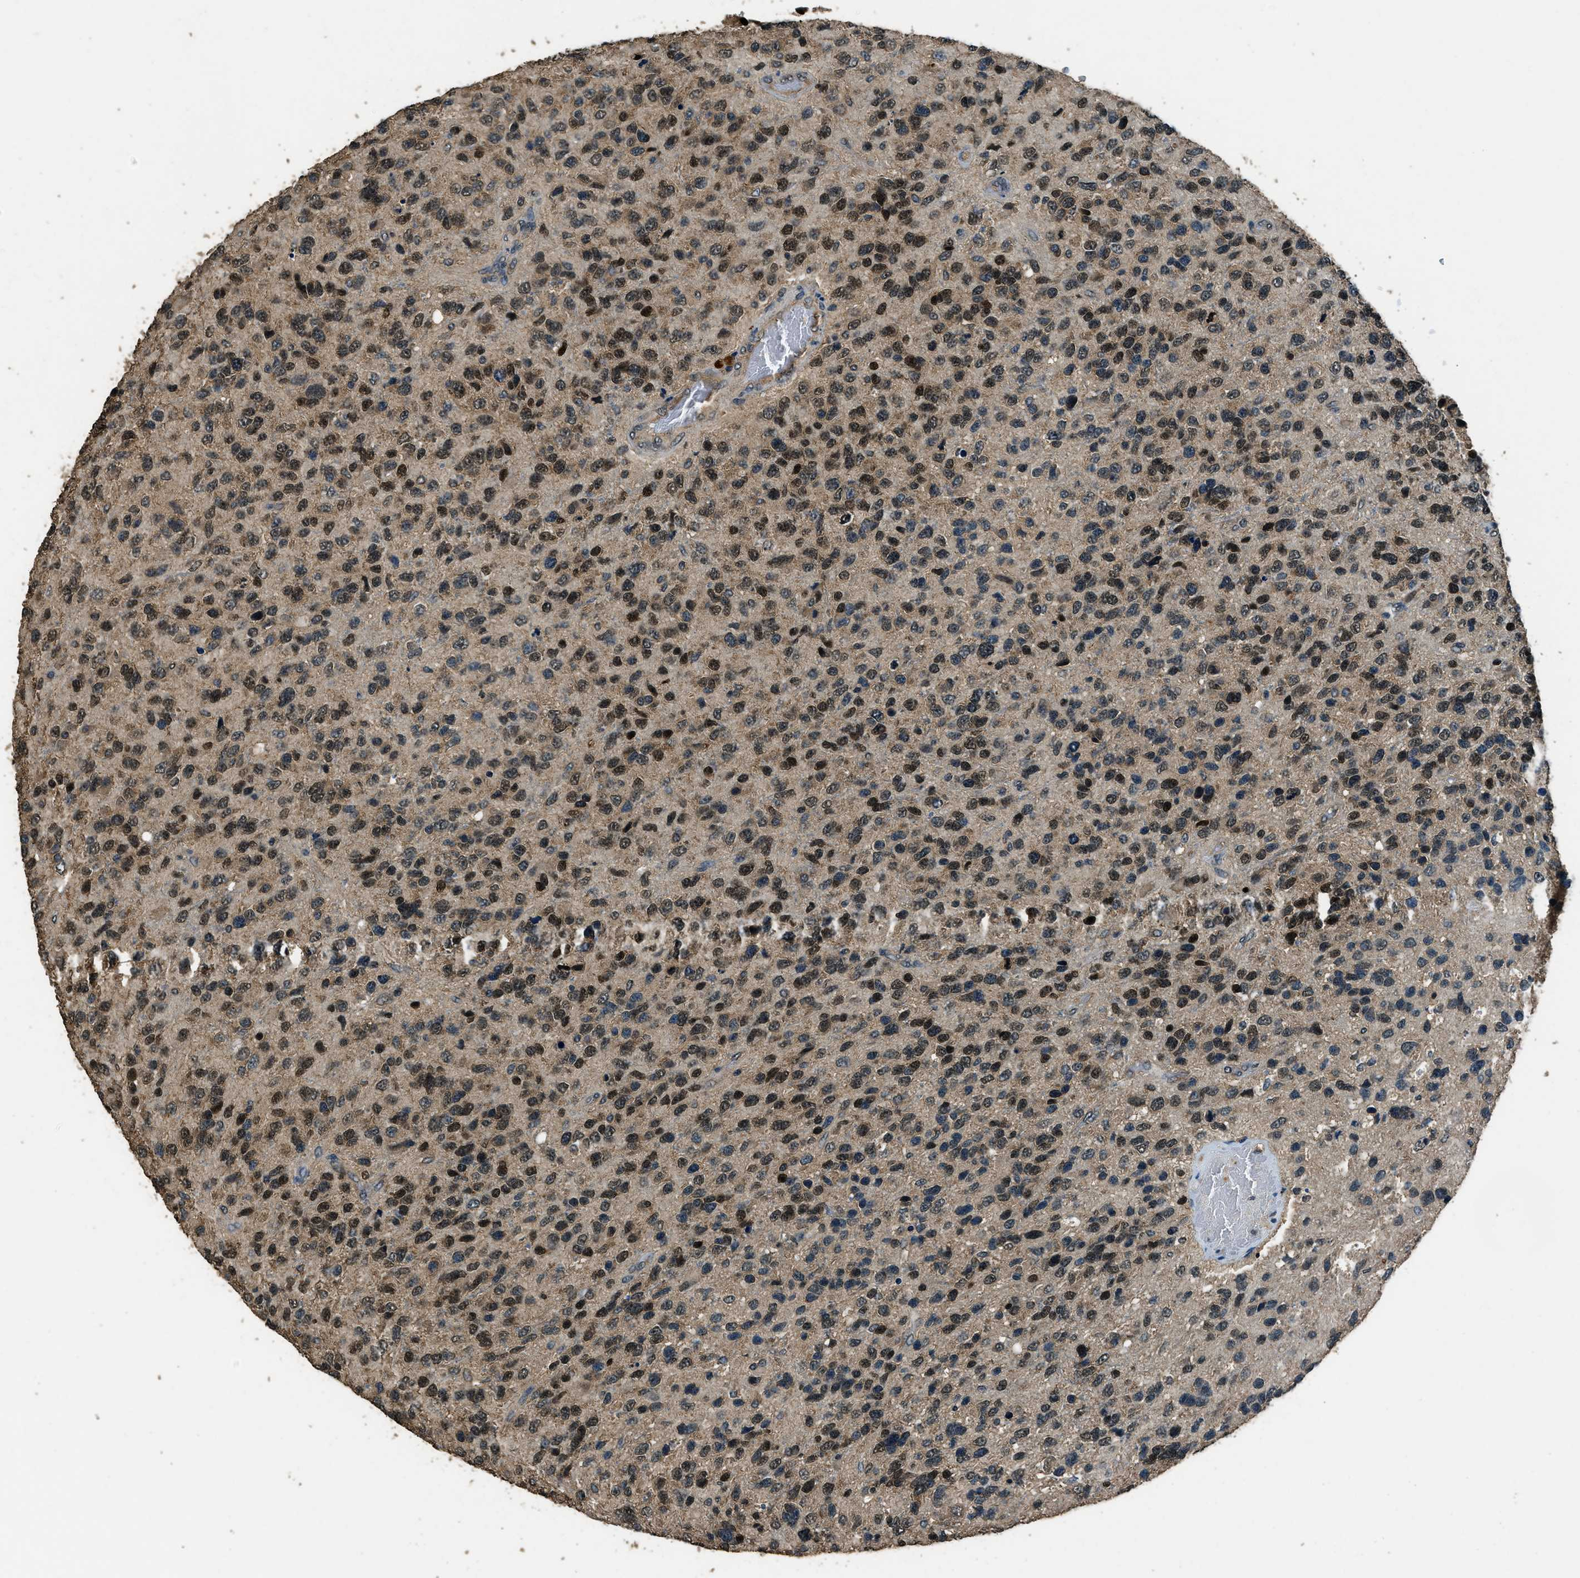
{"staining": {"intensity": "moderate", "quantity": ">75%", "location": "cytoplasmic/membranous,nuclear"}, "tissue": "glioma", "cell_type": "Tumor cells", "image_type": "cancer", "snomed": [{"axis": "morphology", "description": "Glioma, malignant, High grade"}, {"axis": "topography", "description": "Brain"}], "caption": "Protein expression analysis of high-grade glioma (malignant) displays moderate cytoplasmic/membranous and nuclear expression in about >75% of tumor cells.", "gene": "SALL3", "patient": {"sex": "female", "age": 58}}